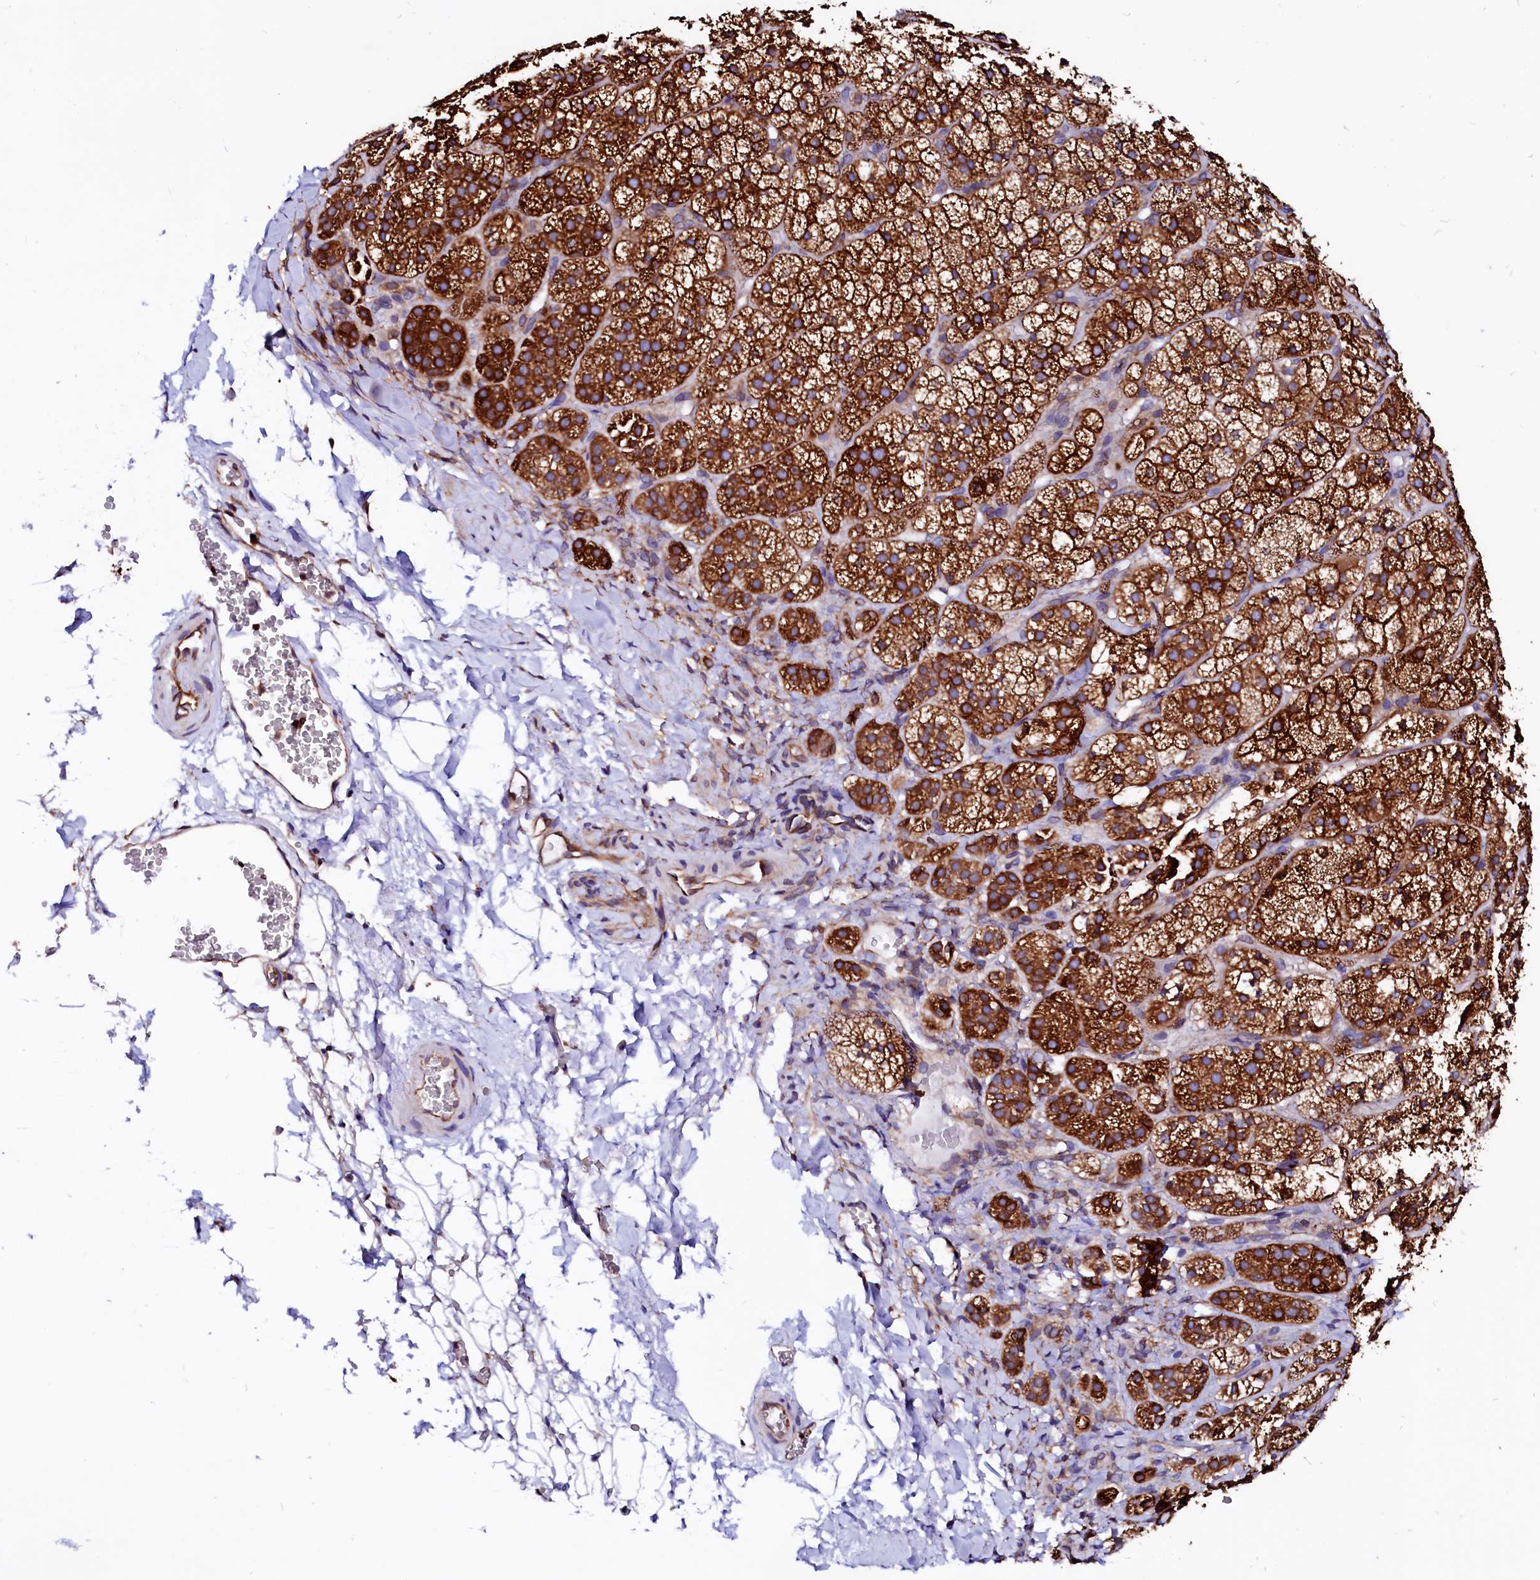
{"staining": {"intensity": "strong", "quantity": ">75%", "location": "cytoplasmic/membranous"}, "tissue": "adrenal gland", "cell_type": "Glandular cells", "image_type": "normal", "snomed": [{"axis": "morphology", "description": "Normal tissue, NOS"}, {"axis": "topography", "description": "Adrenal gland"}], "caption": "Adrenal gland stained with immunohistochemistry exhibits strong cytoplasmic/membranous positivity in about >75% of glandular cells.", "gene": "DERL1", "patient": {"sex": "female", "age": 44}}